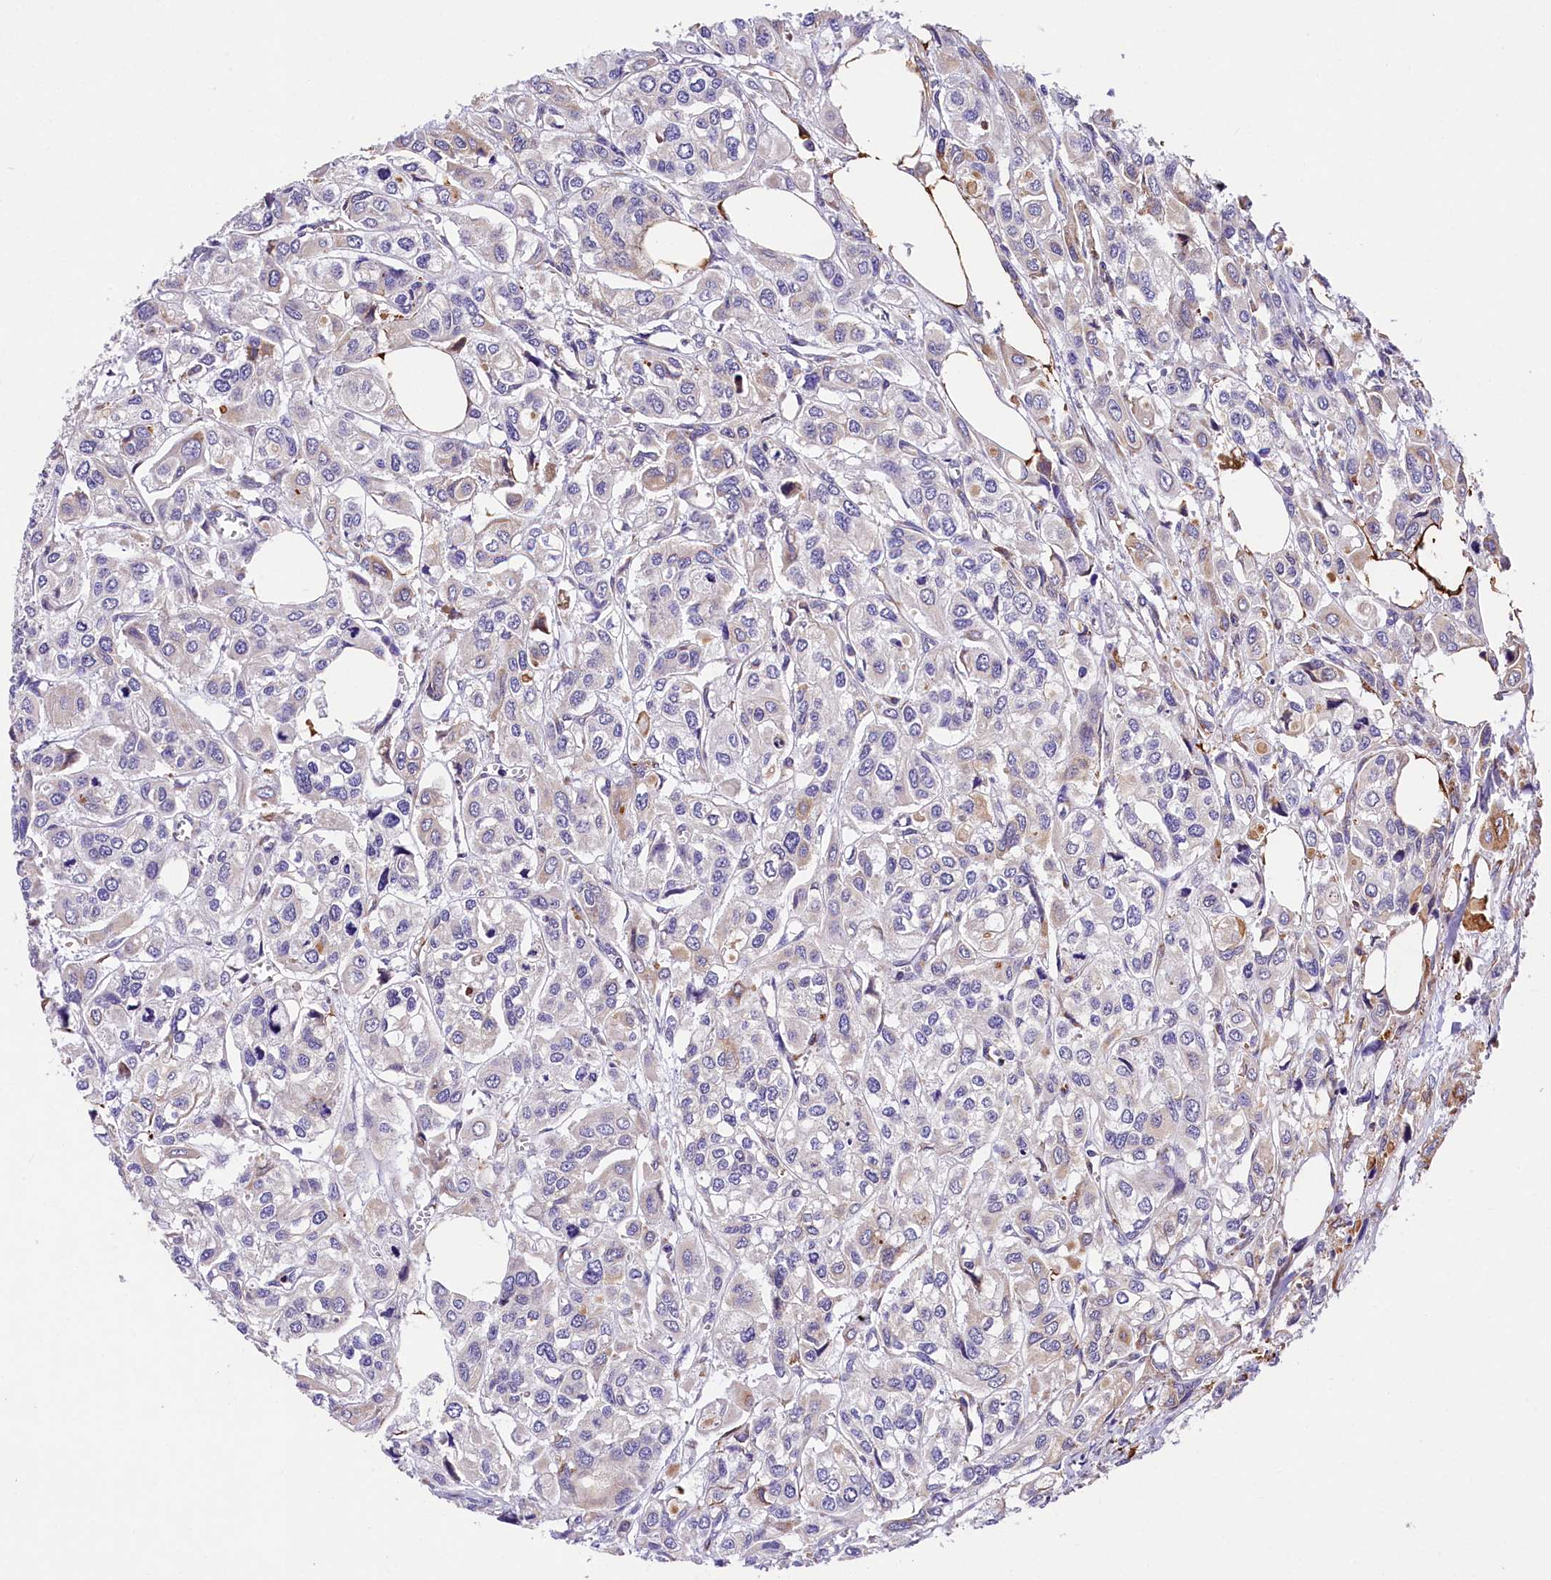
{"staining": {"intensity": "negative", "quantity": "none", "location": "none"}, "tissue": "urothelial cancer", "cell_type": "Tumor cells", "image_type": "cancer", "snomed": [{"axis": "morphology", "description": "Urothelial carcinoma, High grade"}, {"axis": "topography", "description": "Urinary bladder"}], "caption": "The immunohistochemistry (IHC) micrograph has no significant expression in tumor cells of urothelial cancer tissue. (DAB IHC visualized using brightfield microscopy, high magnification).", "gene": "ITGA1", "patient": {"sex": "male", "age": 67}}